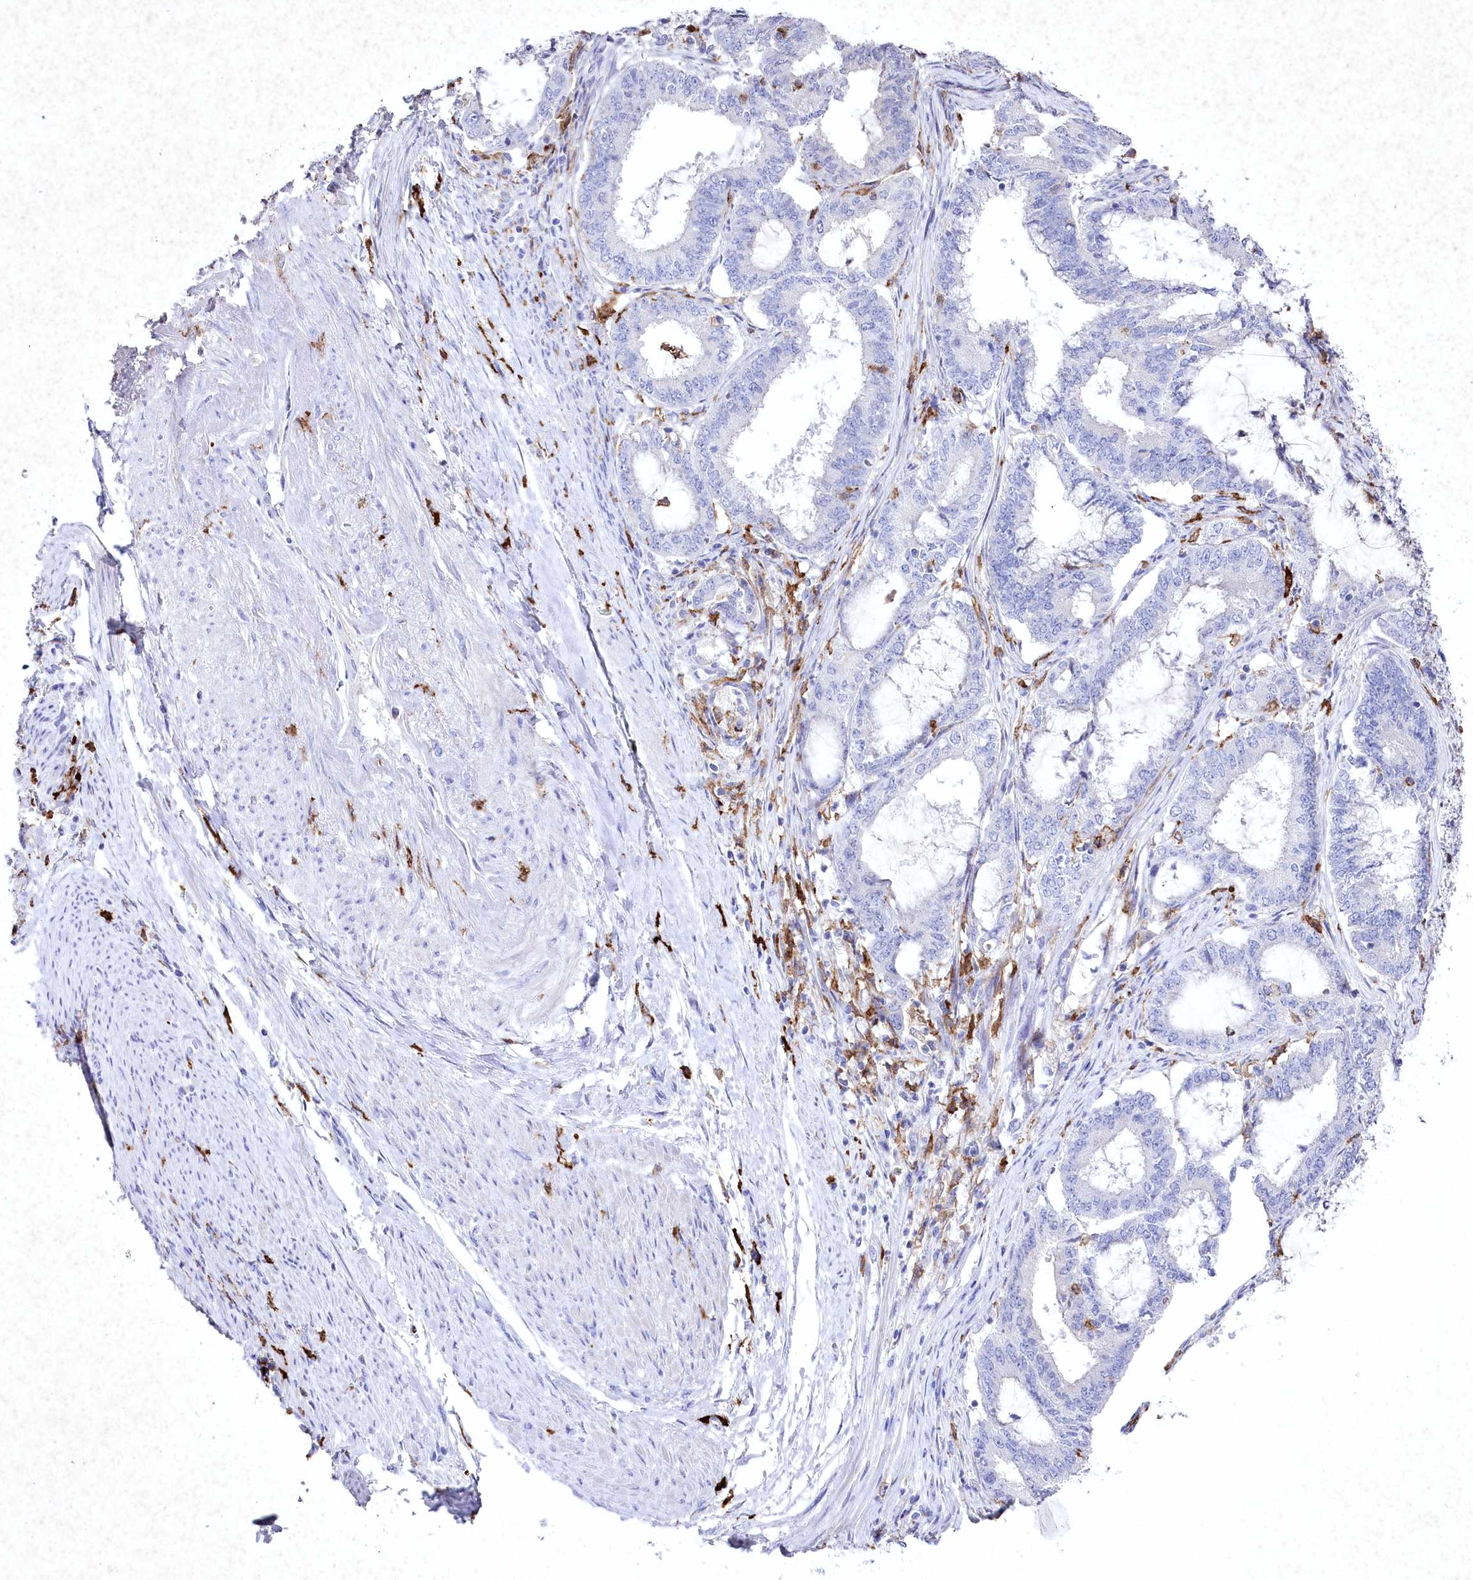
{"staining": {"intensity": "negative", "quantity": "none", "location": "none"}, "tissue": "endometrial cancer", "cell_type": "Tumor cells", "image_type": "cancer", "snomed": [{"axis": "morphology", "description": "Adenocarcinoma, NOS"}, {"axis": "topography", "description": "Endometrium"}], "caption": "Adenocarcinoma (endometrial) stained for a protein using immunohistochemistry shows no staining tumor cells.", "gene": "CLEC4M", "patient": {"sex": "female", "age": 51}}